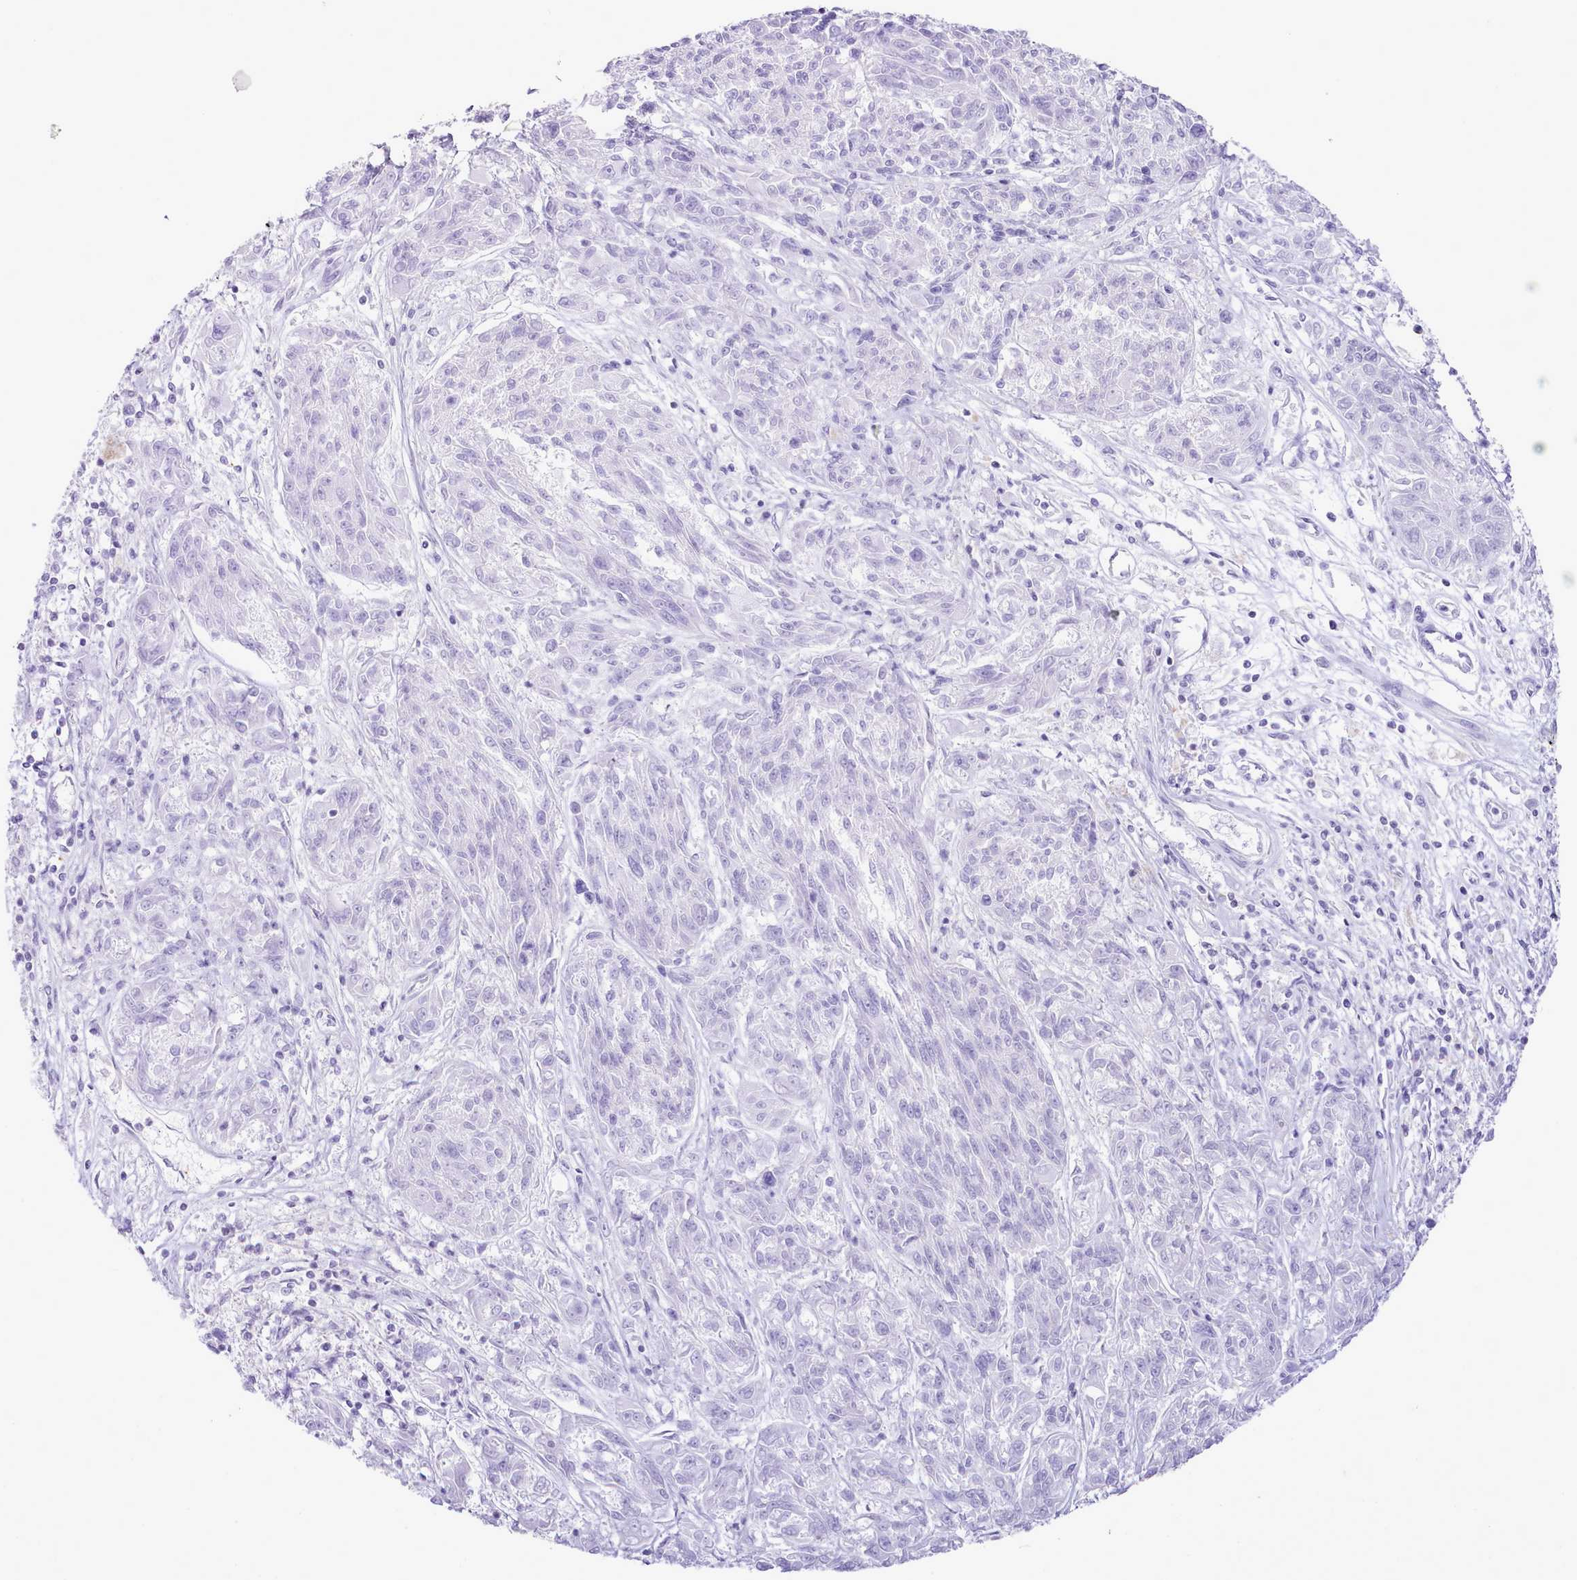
{"staining": {"intensity": "negative", "quantity": "none", "location": "none"}, "tissue": "melanoma", "cell_type": "Tumor cells", "image_type": "cancer", "snomed": [{"axis": "morphology", "description": "Malignant melanoma, NOS"}, {"axis": "topography", "description": "Skin"}], "caption": "Immunohistochemistry photomicrograph of neoplastic tissue: human melanoma stained with DAB (3,3'-diaminobenzidine) shows no significant protein expression in tumor cells. (Brightfield microscopy of DAB immunohistochemistry at high magnification).", "gene": "MDFI", "patient": {"sex": "male", "age": 53}}